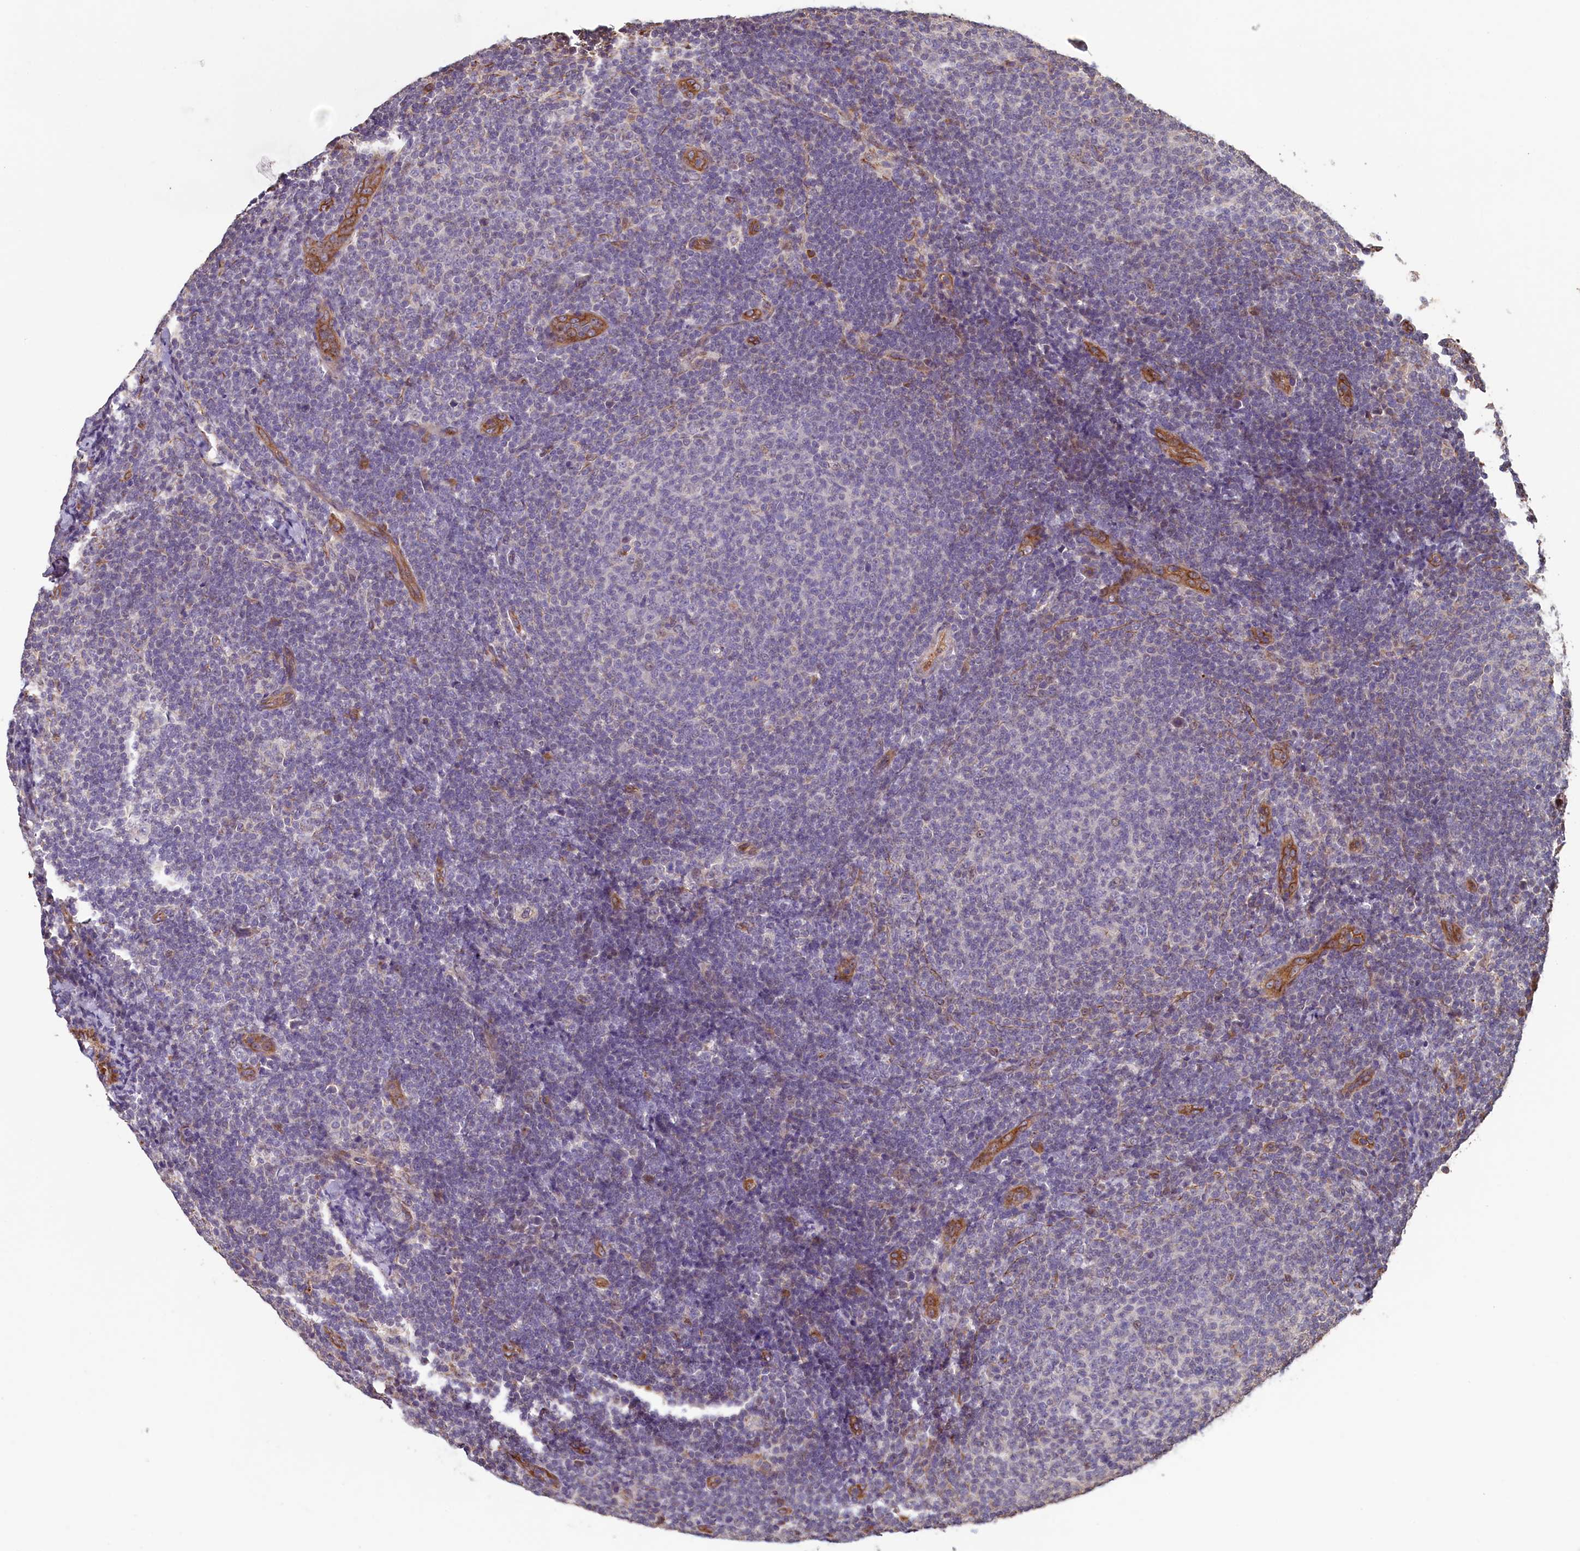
{"staining": {"intensity": "negative", "quantity": "none", "location": "none"}, "tissue": "lymphoma", "cell_type": "Tumor cells", "image_type": "cancer", "snomed": [{"axis": "morphology", "description": "Malignant lymphoma, non-Hodgkin's type, Low grade"}, {"axis": "topography", "description": "Lymph node"}], "caption": "Immunohistochemical staining of lymphoma shows no significant expression in tumor cells. (Immunohistochemistry (ihc), brightfield microscopy, high magnification).", "gene": "ACSBG1", "patient": {"sex": "male", "age": 66}}